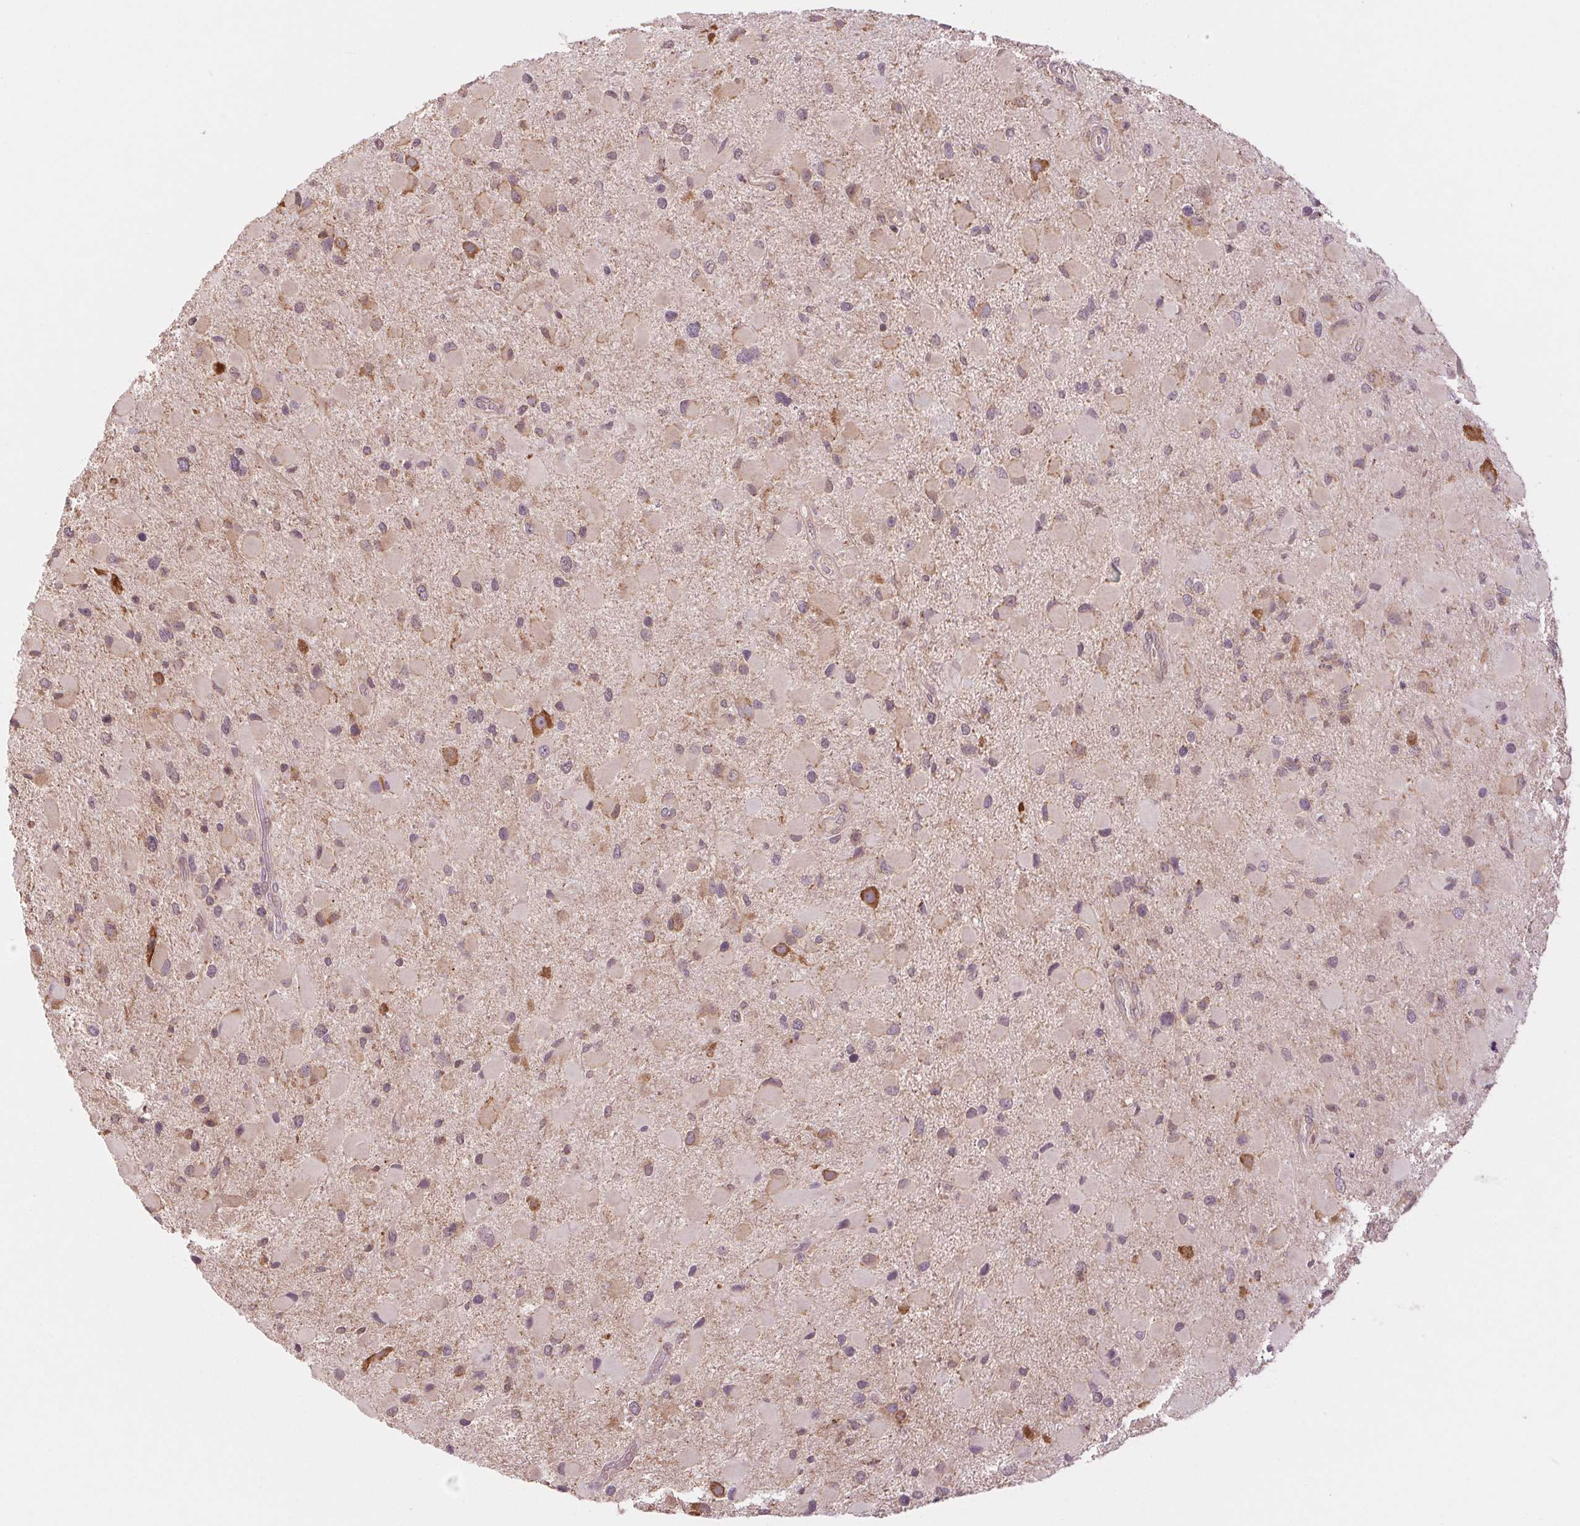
{"staining": {"intensity": "weak", "quantity": "25%-75%", "location": "cytoplasmic/membranous"}, "tissue": "glioma", "cell_type": "Tumor cells", "image_type": "cancer", "snomed": [{"axis": "morphology", "description": "Glioma, malignant, Low grade"}, {"axis": "topography", "description": "Brain"}], "caption": "A brown stain labels weak cytoplasmic/membranous staining of a protein in human low-grade glioma (malignant) tumor cells.", "gene": "MAP3K5", "patient": {"sex": "female", "age": 32}}